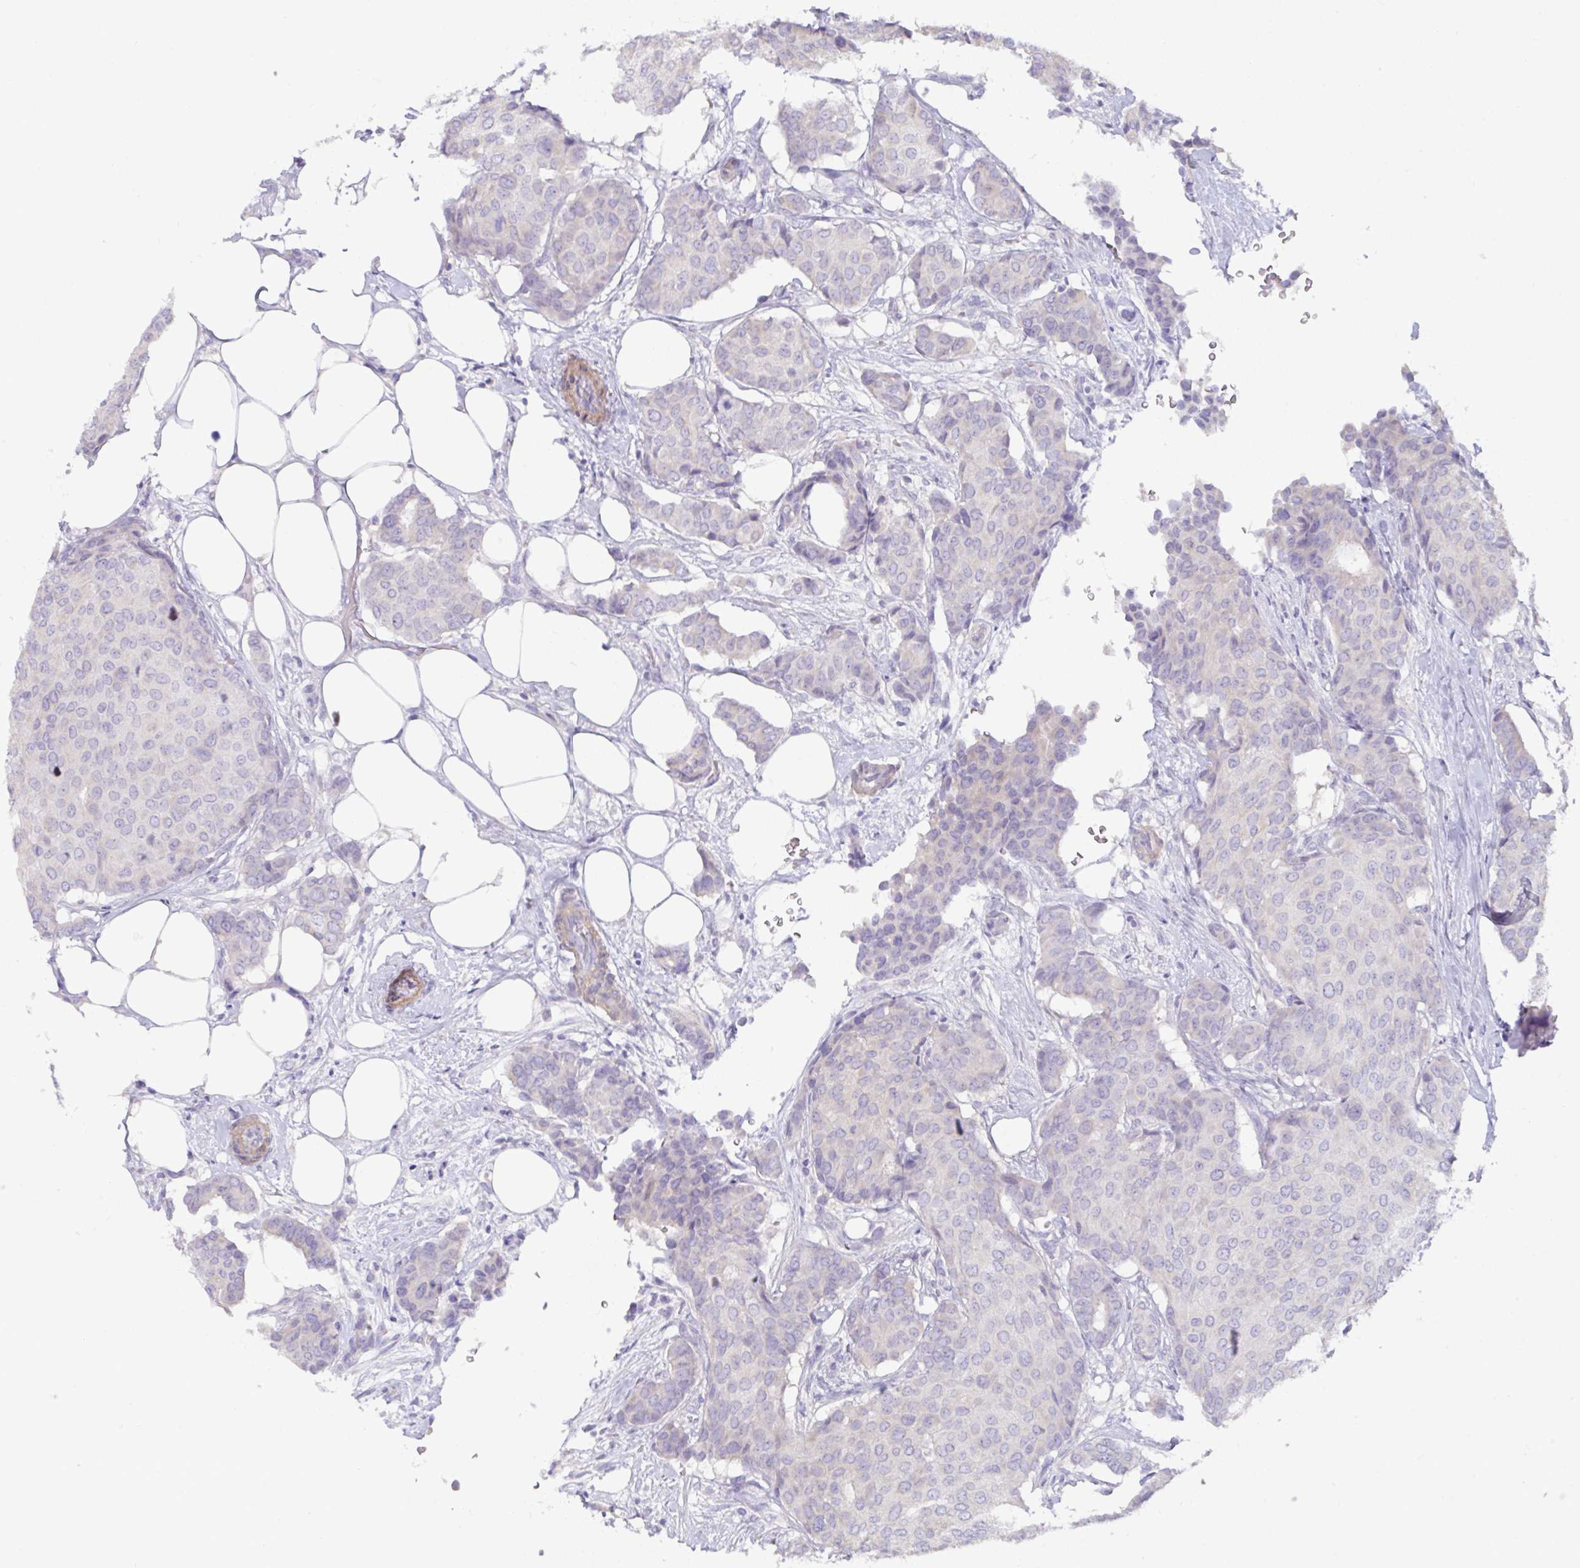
{"staining": {"intensity": "negative", "quantity": "none", "location": "none"}, "tissue": "breast cancer", "cell_type": "Tumor cells", "image_type": "cancer", "snomed": [{"axis": "morphology", "description": "Duct carcinoma"}, {"axis": "topography", "description": "Breast"}], "caption": "The photomicrograph displays no significant staining in tumor cells of breast cancer (intraductal carcinoma).", "gene": "MED11", "patient": {"sex": "female", "age": 75}}